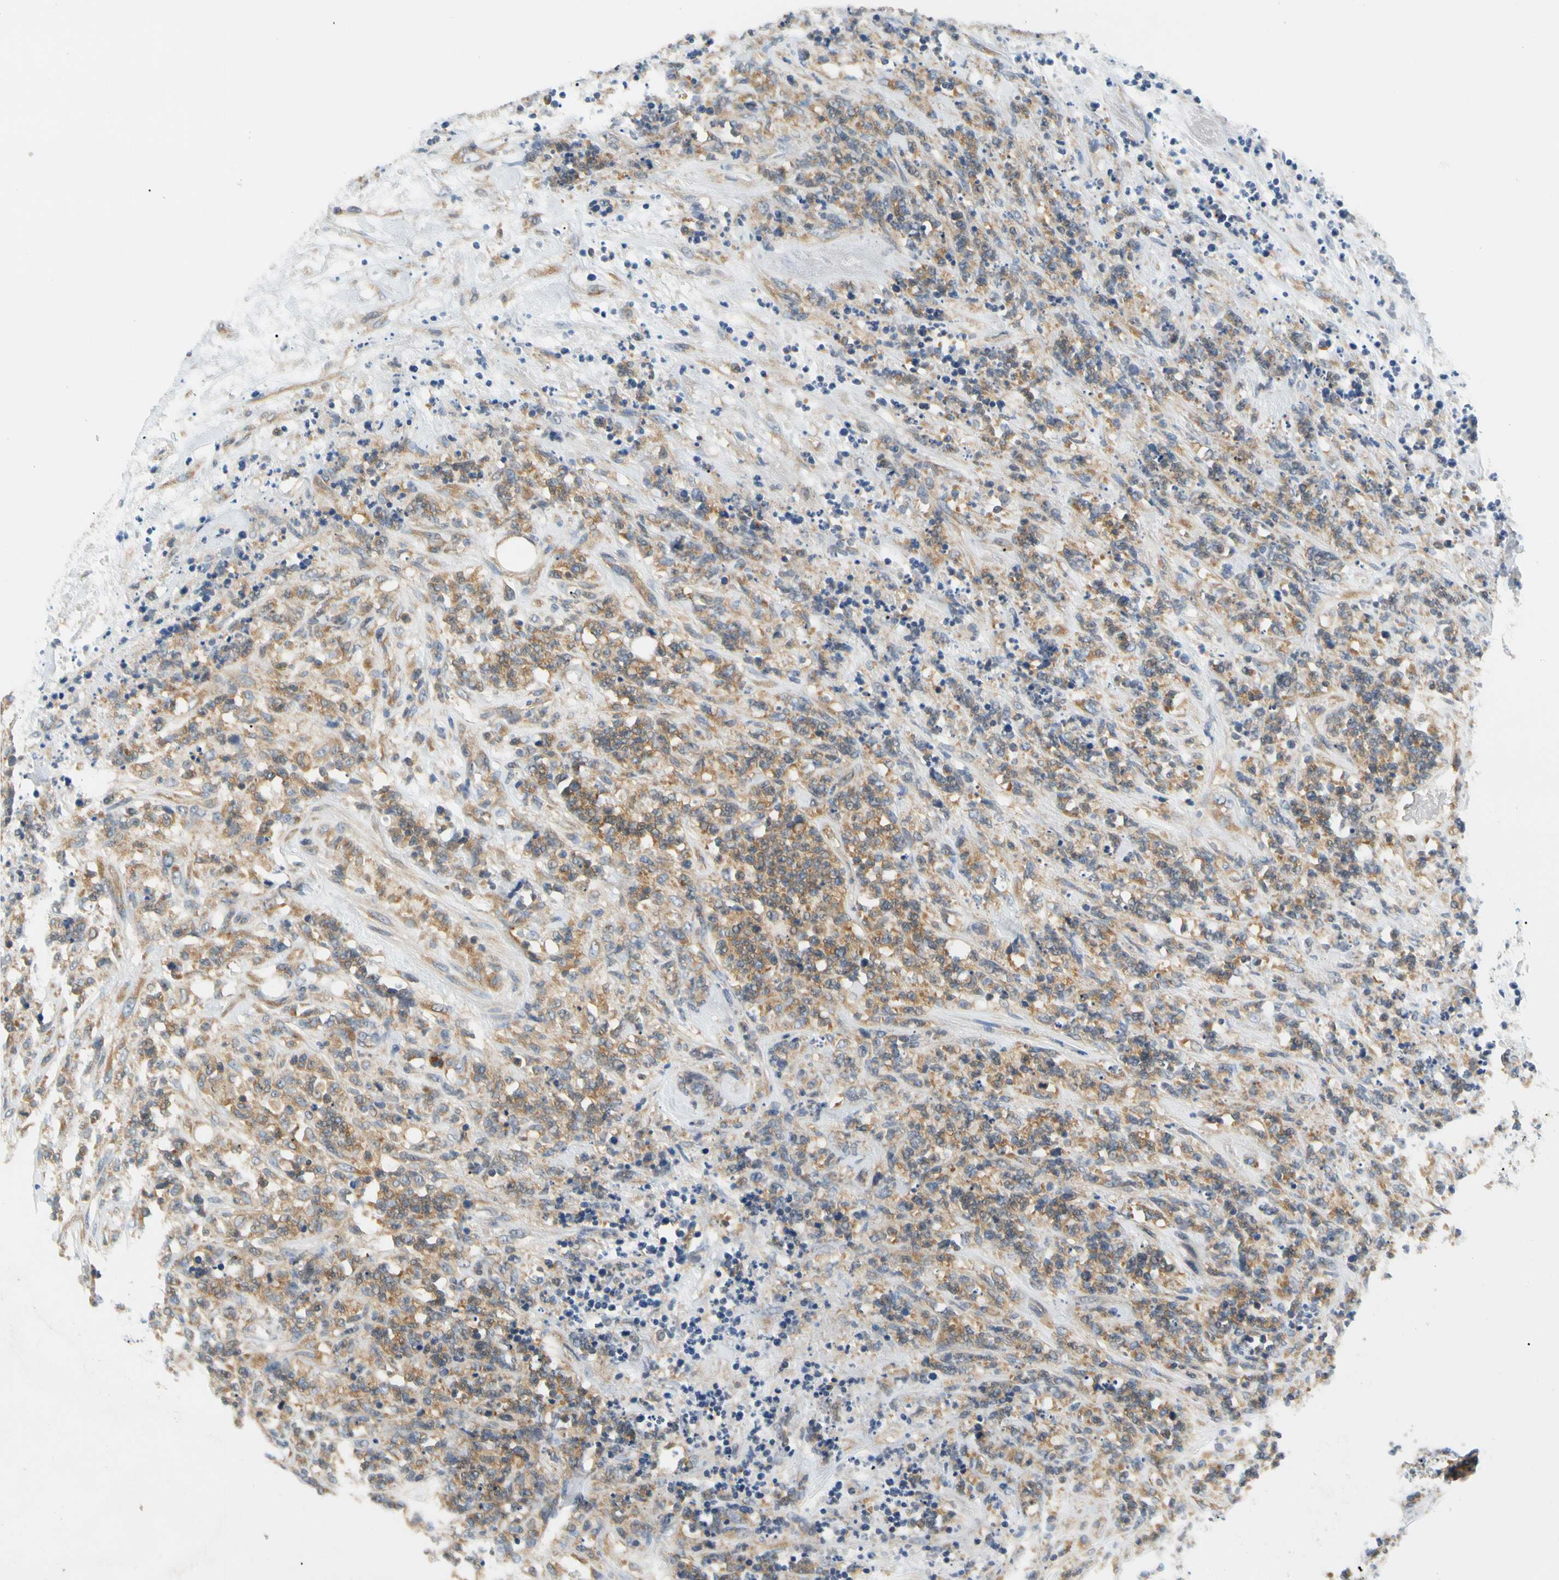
{"staining": {"intensity": "moderate", "quantity": "25%-75%", "location": "cytoplasmic/membranous"}, "tissue": "lymphoma", "cell_type": "Tumor cells", "image_type": "cancer", "snomed": [{"axis": "morphology", "description": "Malignant lymphoma, non-Hodgkin's type, High grade"}, {"axis": "topography", "description": "Soft tissue"}], "caption": "Protein analysis of high-grade malignant lymphoma, non-Hodgkin's type tissue reveals moderate cytoplasmic/membranous positivity in about 25%-75% of tumor cells.", "gene": "LRRC47", "patient": {"sex": "male", "age": 18}}